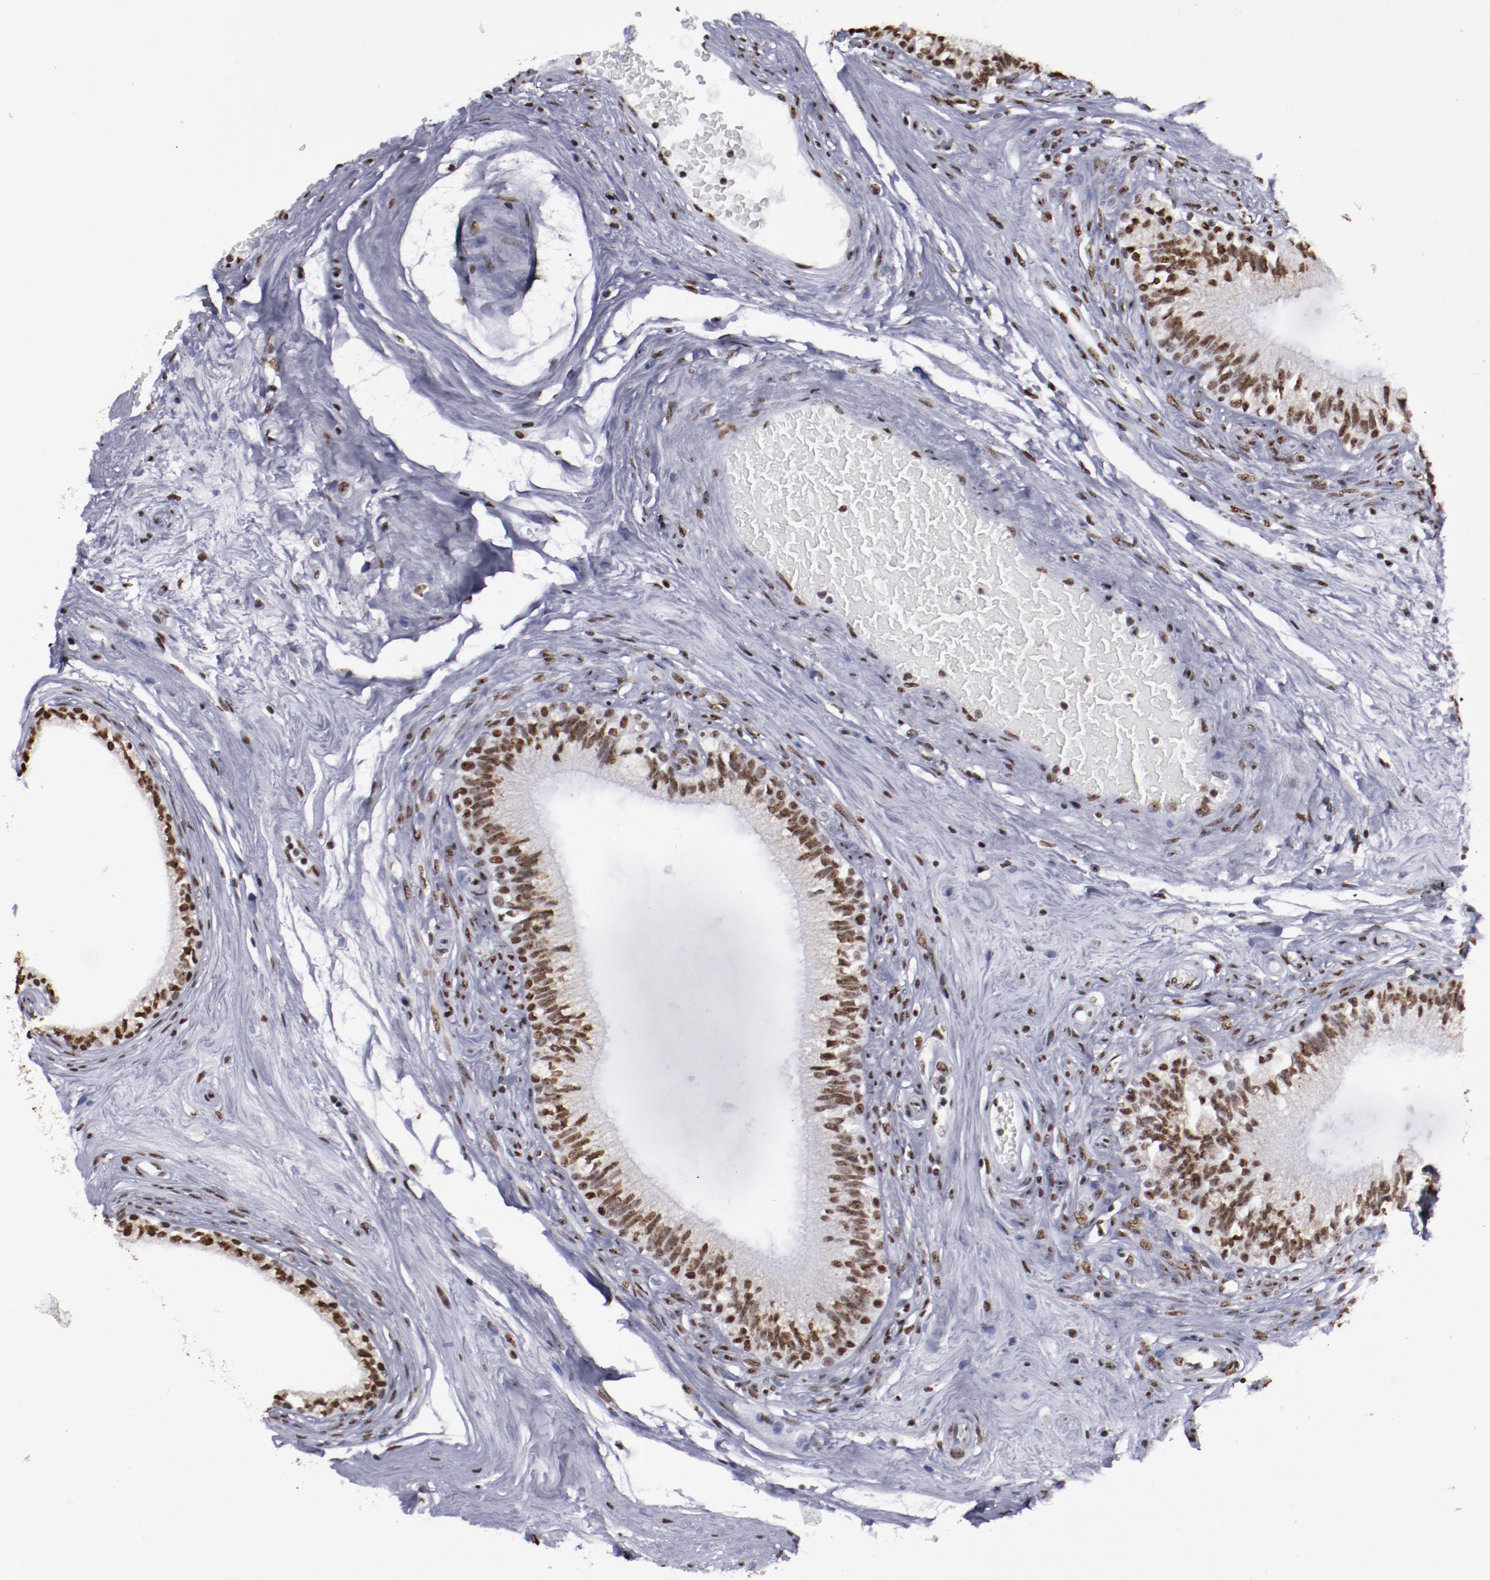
{"staining": {"intensity": "strong", "quantity": ">75%", "location": "nuclear"}, "tissue": "epididymis", "cell_type": "Glandular cells", "image_type": "normal", "snomed": [{"axis": "morphology", "description": "Normal tissue, NOS"}, {"axis": "morphology", "description": "Inflammation, NOS"}, {"axis": "topography", "description": "Epididymis"}], "caption": "This image displays immunohistochemistry (IHC) staining of normal epididymis, with high strong nuclear expression in about >75% of glandular cells.", "gene": "HNRNPA1L3", "patient": {"sex": "male", "age": 84}}